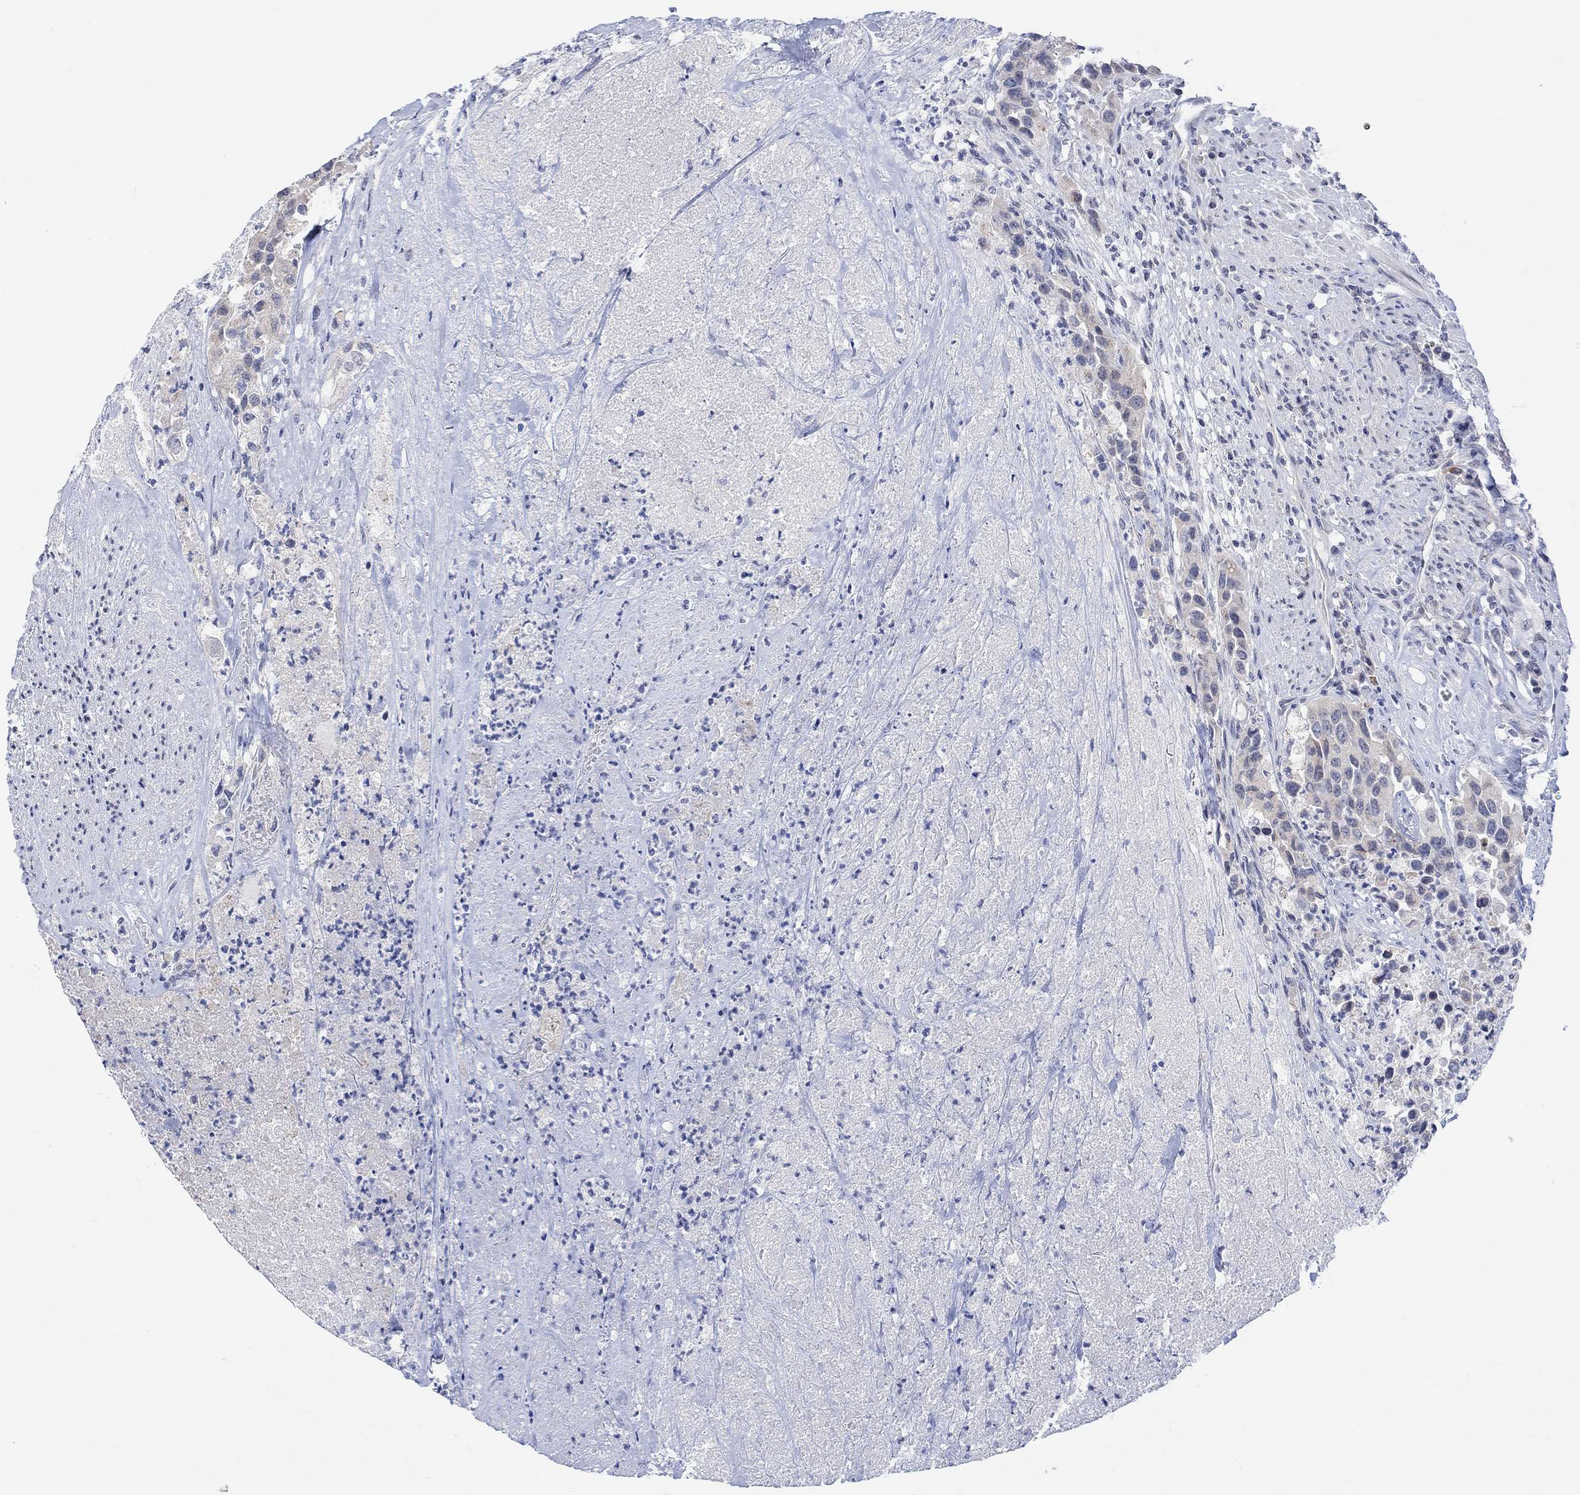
{"staining": {"intensity": "negative", "quantity": "none", "location": "none"}, "tissue": "urothelial cancer", "cell_type": "Tumor cells", "image_type": "cancer", "snomed": [{"axis": "morphology", "description": "Urothelial carcinoma, High grade"}, {"axis": "topography", "description": "Urinary bladder"}], "caption": "Immunohistochemistry image of urothelial cancer stained for a protein (brown), which reveals no staining in tumor cells. The staining is performed using DAB (3,3'-diaminobenzidine) brown chromogen with nuclei counter-stained in using hematoxylin.", "gene": "DCX", "patient": {"sex": "female", "age": 73}}